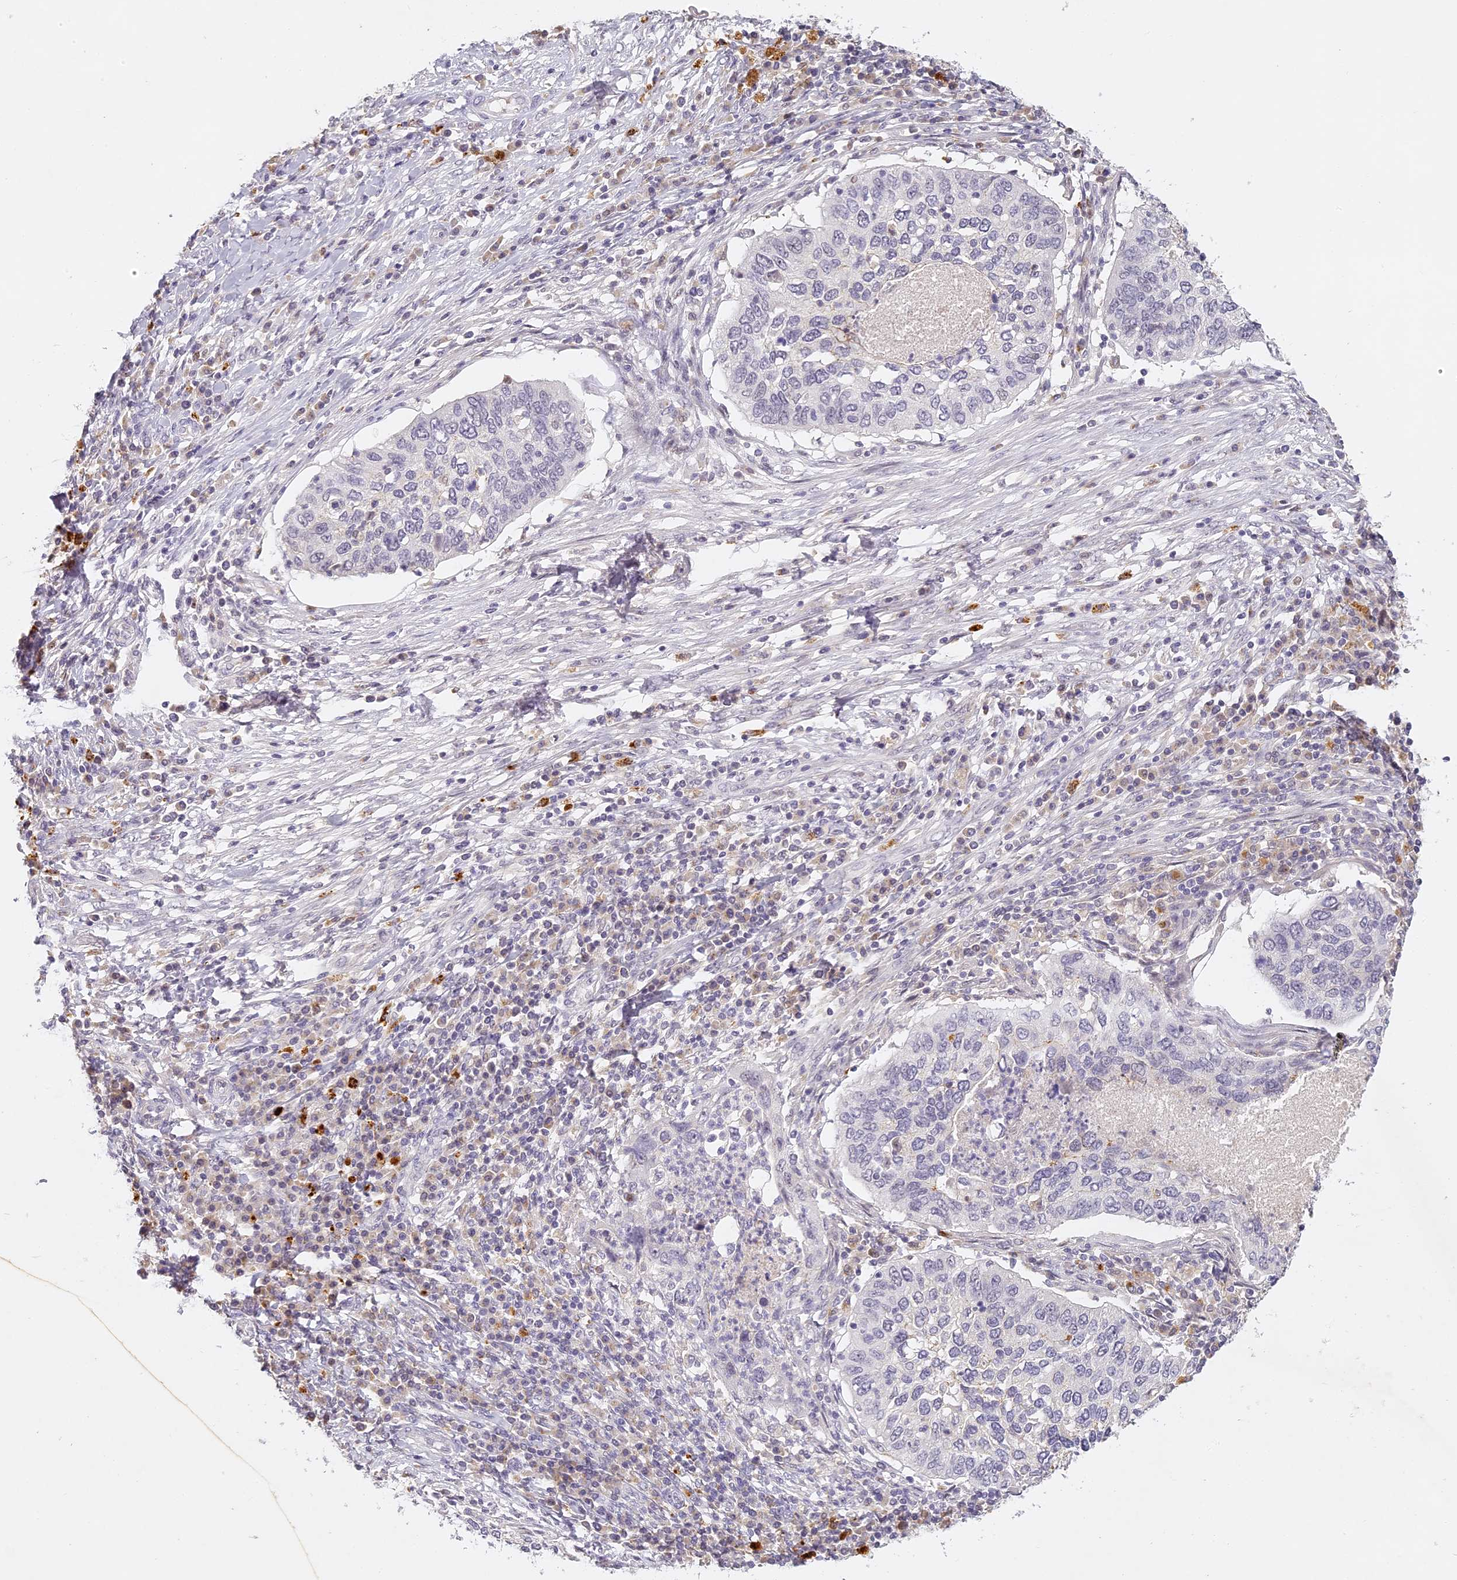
{"staining": {"intensity": "negative", "quantity": "none", "location": "none"}, "tissue": "cervical cancer", "cell_type": "Tumor cells", "image_type": "cancer", "snomed": [{"axis": "morphology", "description": "Squamous cell carcinoma, NOS"}, {"axis": "topography", "description": "Cervix"}], "caption": "This is an IHC photomicrograph of cervical squamous cell carcinoma. There is no positivity in tumor cells.", "gene": "ELL3", "patient": {"sex": "female", "age": 38}}